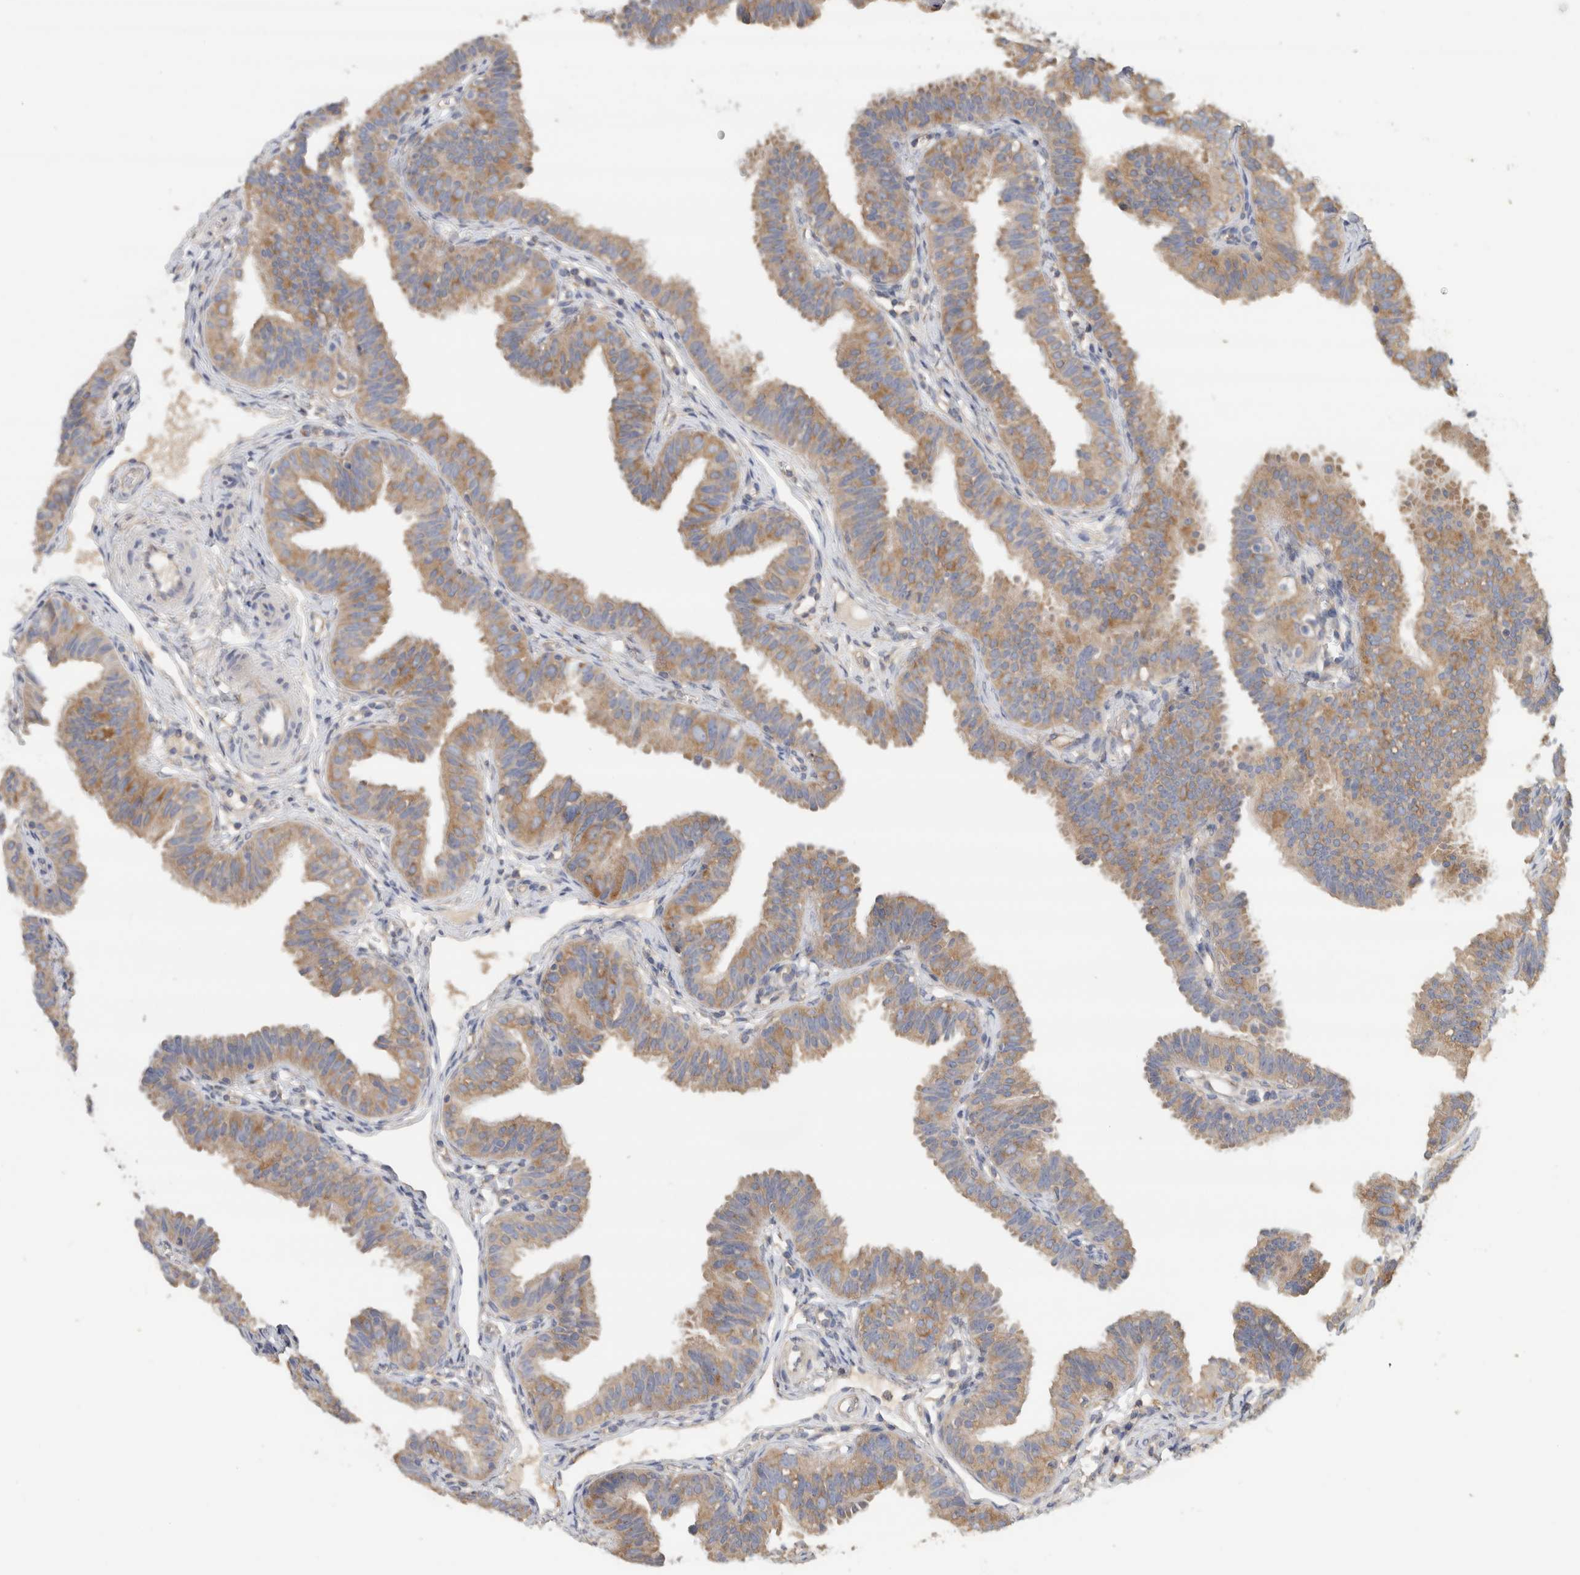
{"staining": {"intensity": "moderate", "quantity": ">75%", "location": "cytoplasmic/membranous"}, "tissue": "fallopian tube", "cell_type": "Glandular cells", "image_type": "normal", "snomed": [{"axis": "morphology", "description": "Normal tissue, NOS"}, {"axis": "topography", "description": "Fallopian tube"}], "caption": "A high-resolution image shows IHC staining of normal fallopian tube, which demonstrates moderate cytoplasmic/membranous expression in approximately >75% of glandular cells.", "gene": "EIF4G3", "patient": {"sex": "female", "age": 35}}